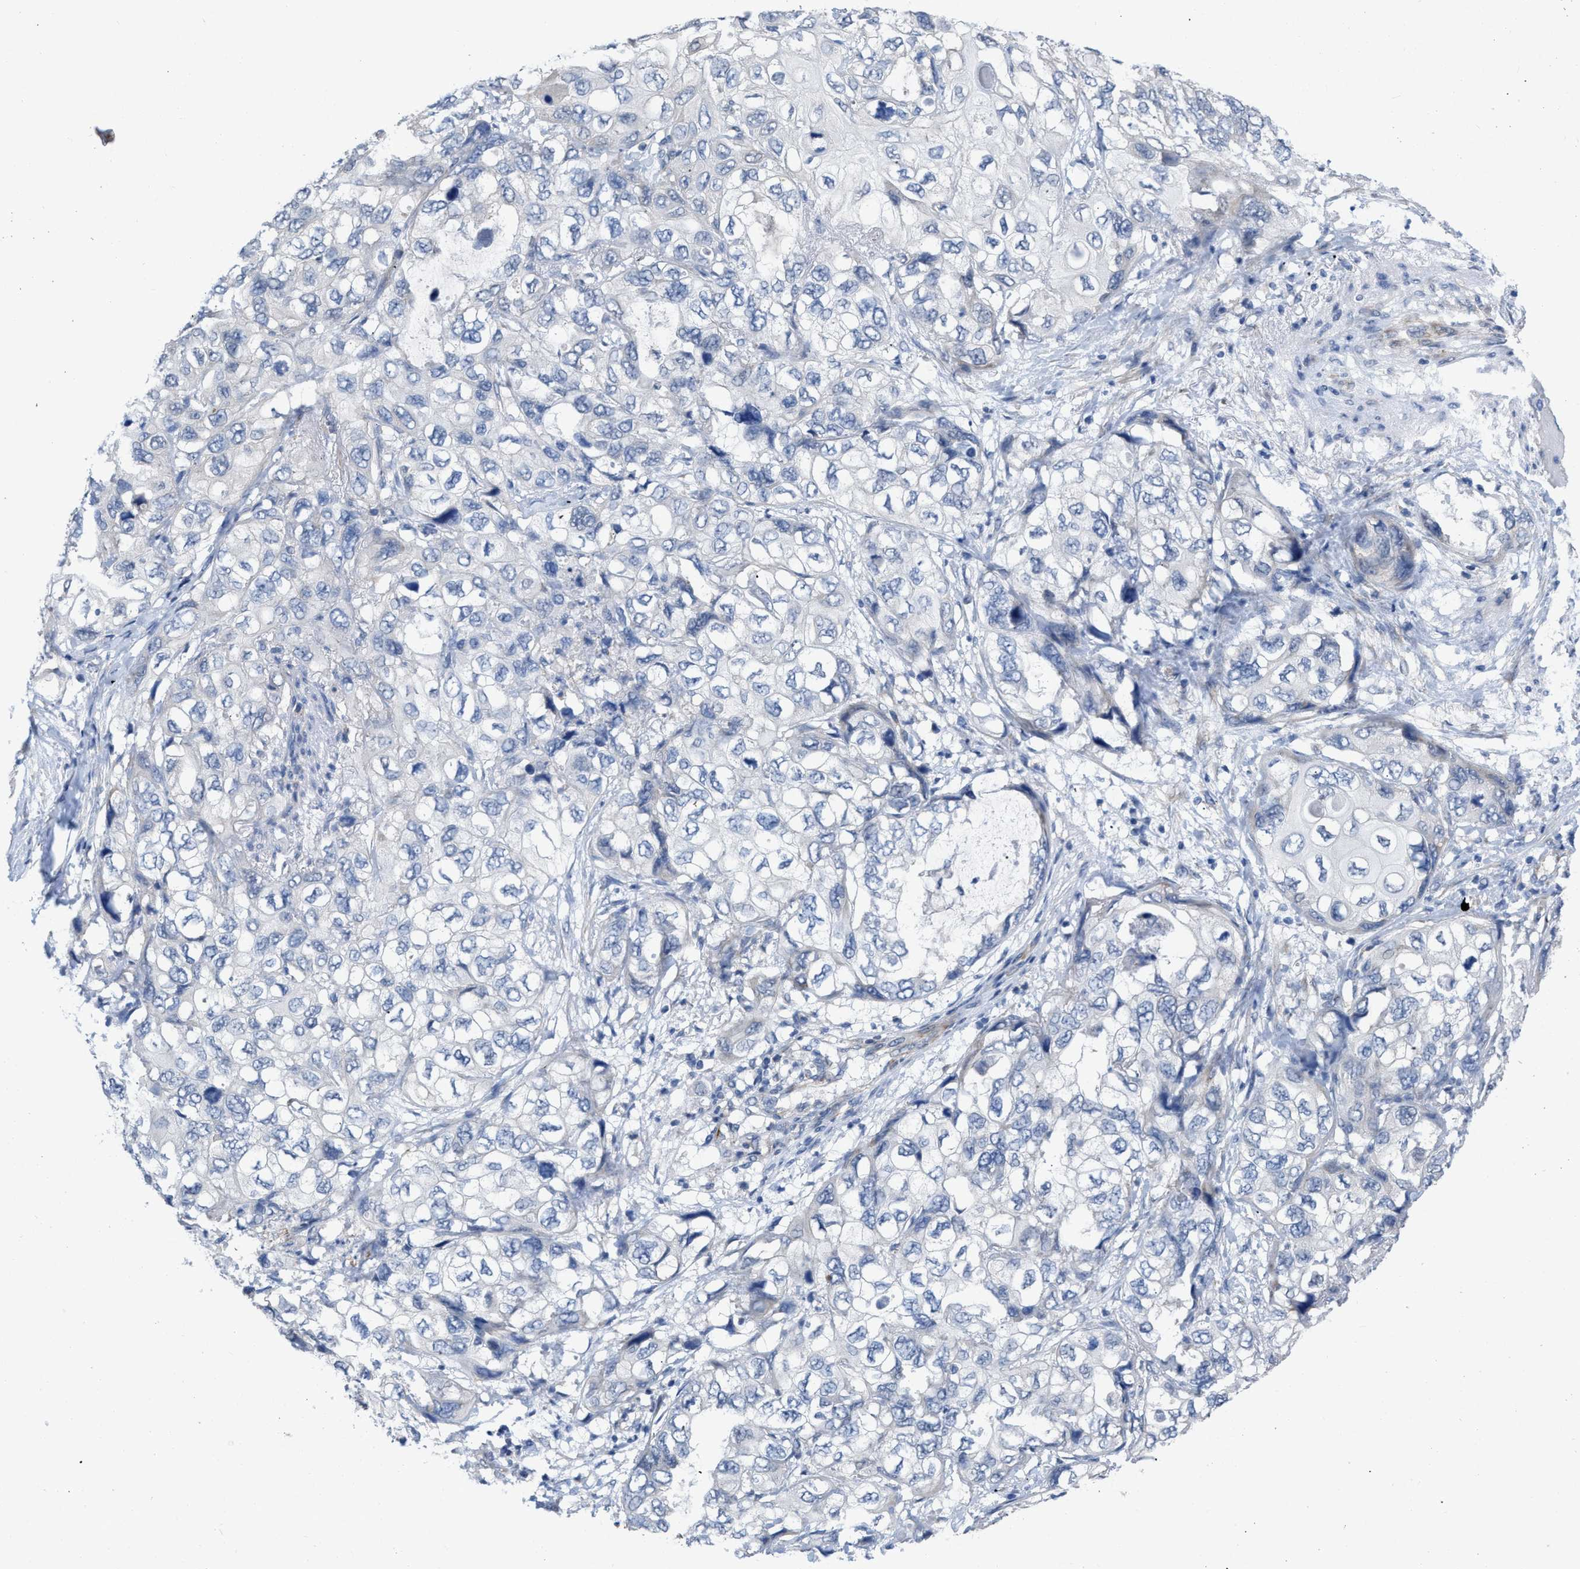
{"staining": {"intensity": "negative", "quantity": "none", "location": "none"}, "tissue": "lung cancer", "cell_type": "Tumor cells", "image_type": "cancer", "snomed": [{"axis": "morphology", "description": "Squamous cell carcinoma, NOS"}, {"axis": "topography", "description": "Lung"}], "caption": "Tumor cells are negative for brown protein staining in lung cancer (squamous cell carcinoma).", "gene": "TMEM131", "patient": {"sex": "female", "age": 73}}